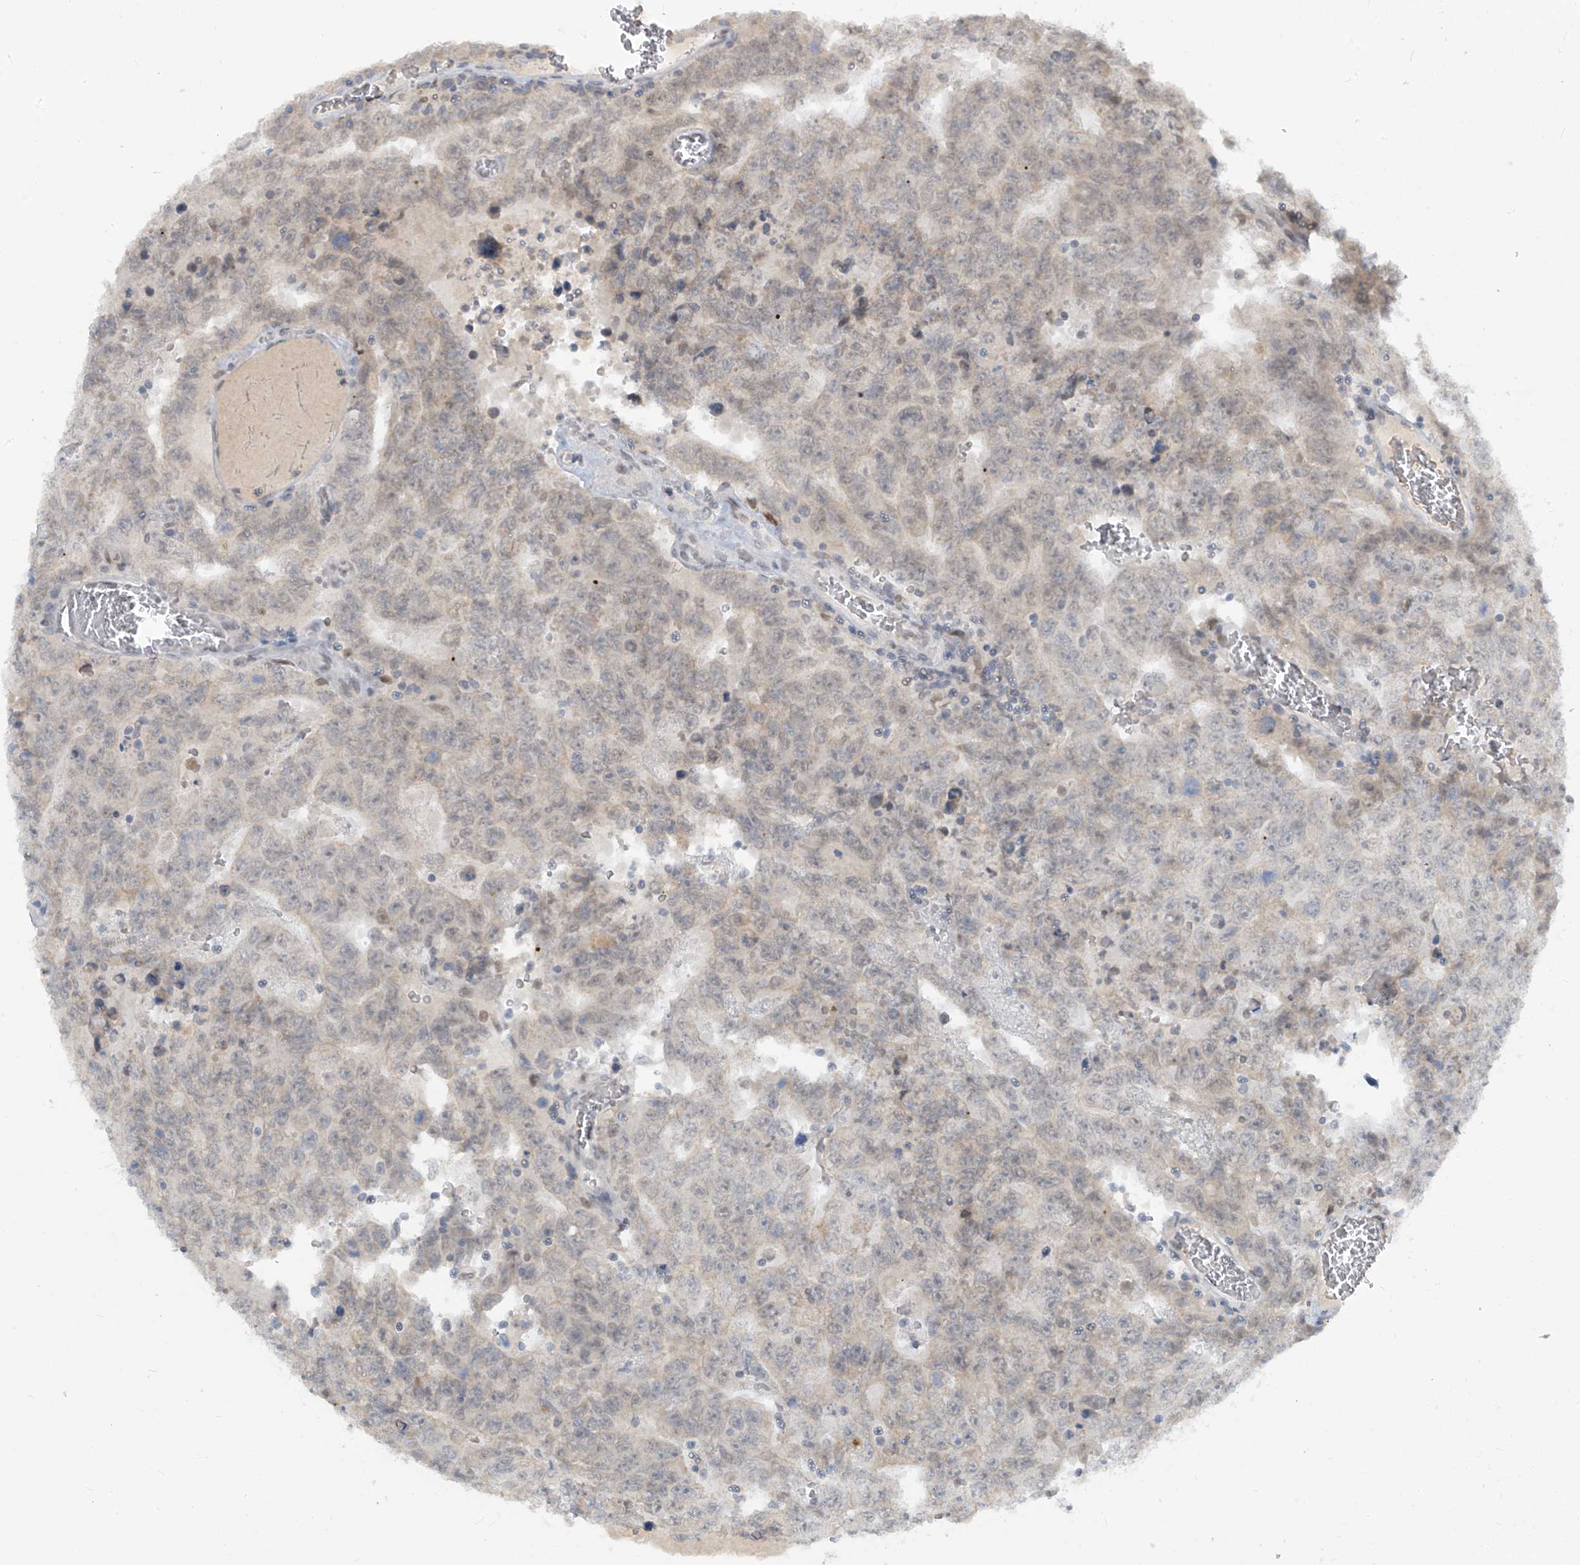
{"staining": {"intensity": "weak", "quantity": "<25%", "location": "nuclear"}, "tissue": "testis cancer", "cell_type": "Tumor cells", "image_type": "cancer", "snomed": [{"axis": "morphology", "description": "Carcinoma, Embryonal, NOS"}, {"axis": "topography", "description": "Testis"}], "caption": "Immunohistochemistry histopathology image of human testis embryonal carcinoma stained for a protein (brown), which demonstrates no positivity in tumor cells.", "gene": "METAP1D", "patient": {"sex": "male", "age": 26}}